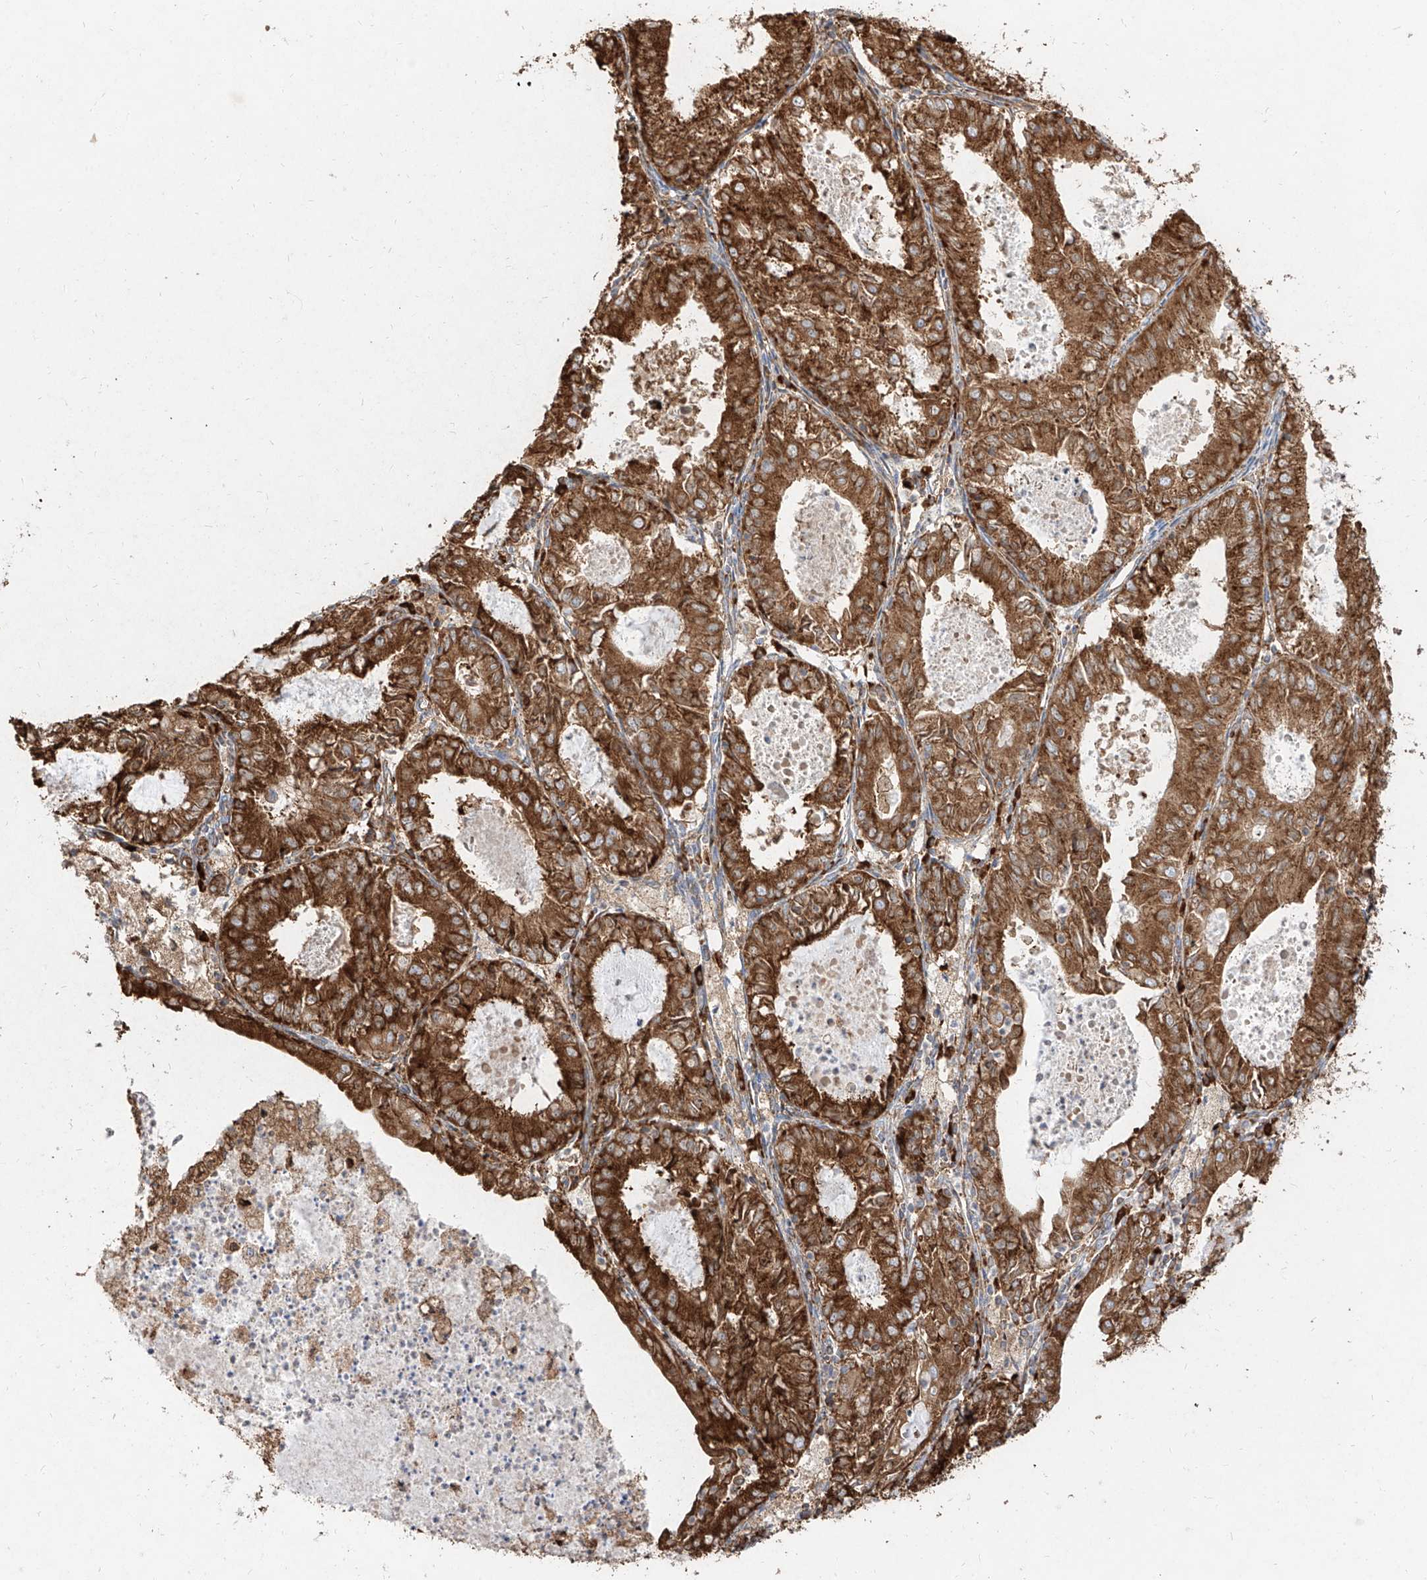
{"staining": {"intensity": "strong", "quantity": ">75%", "location": "cytoplasmic/membranous"}, "tissue": "endometrial cancer", "cell_type": "Tumor cells", "image_type": "cancer", "snomed": [{"axis": "morphology", "description": "Adenocarcinoma, NOS"}, {"axis": "topography", "description": "Endometrium"}], "caption": "About >75% of tumor cells in endometrial adenocarcinoma display strong cytoplasmic/membranous protein positivity as visualized by brown immunohistochemical staining.", "gene": "RPS25", "patient": {"sex": "female", "age": 57}}